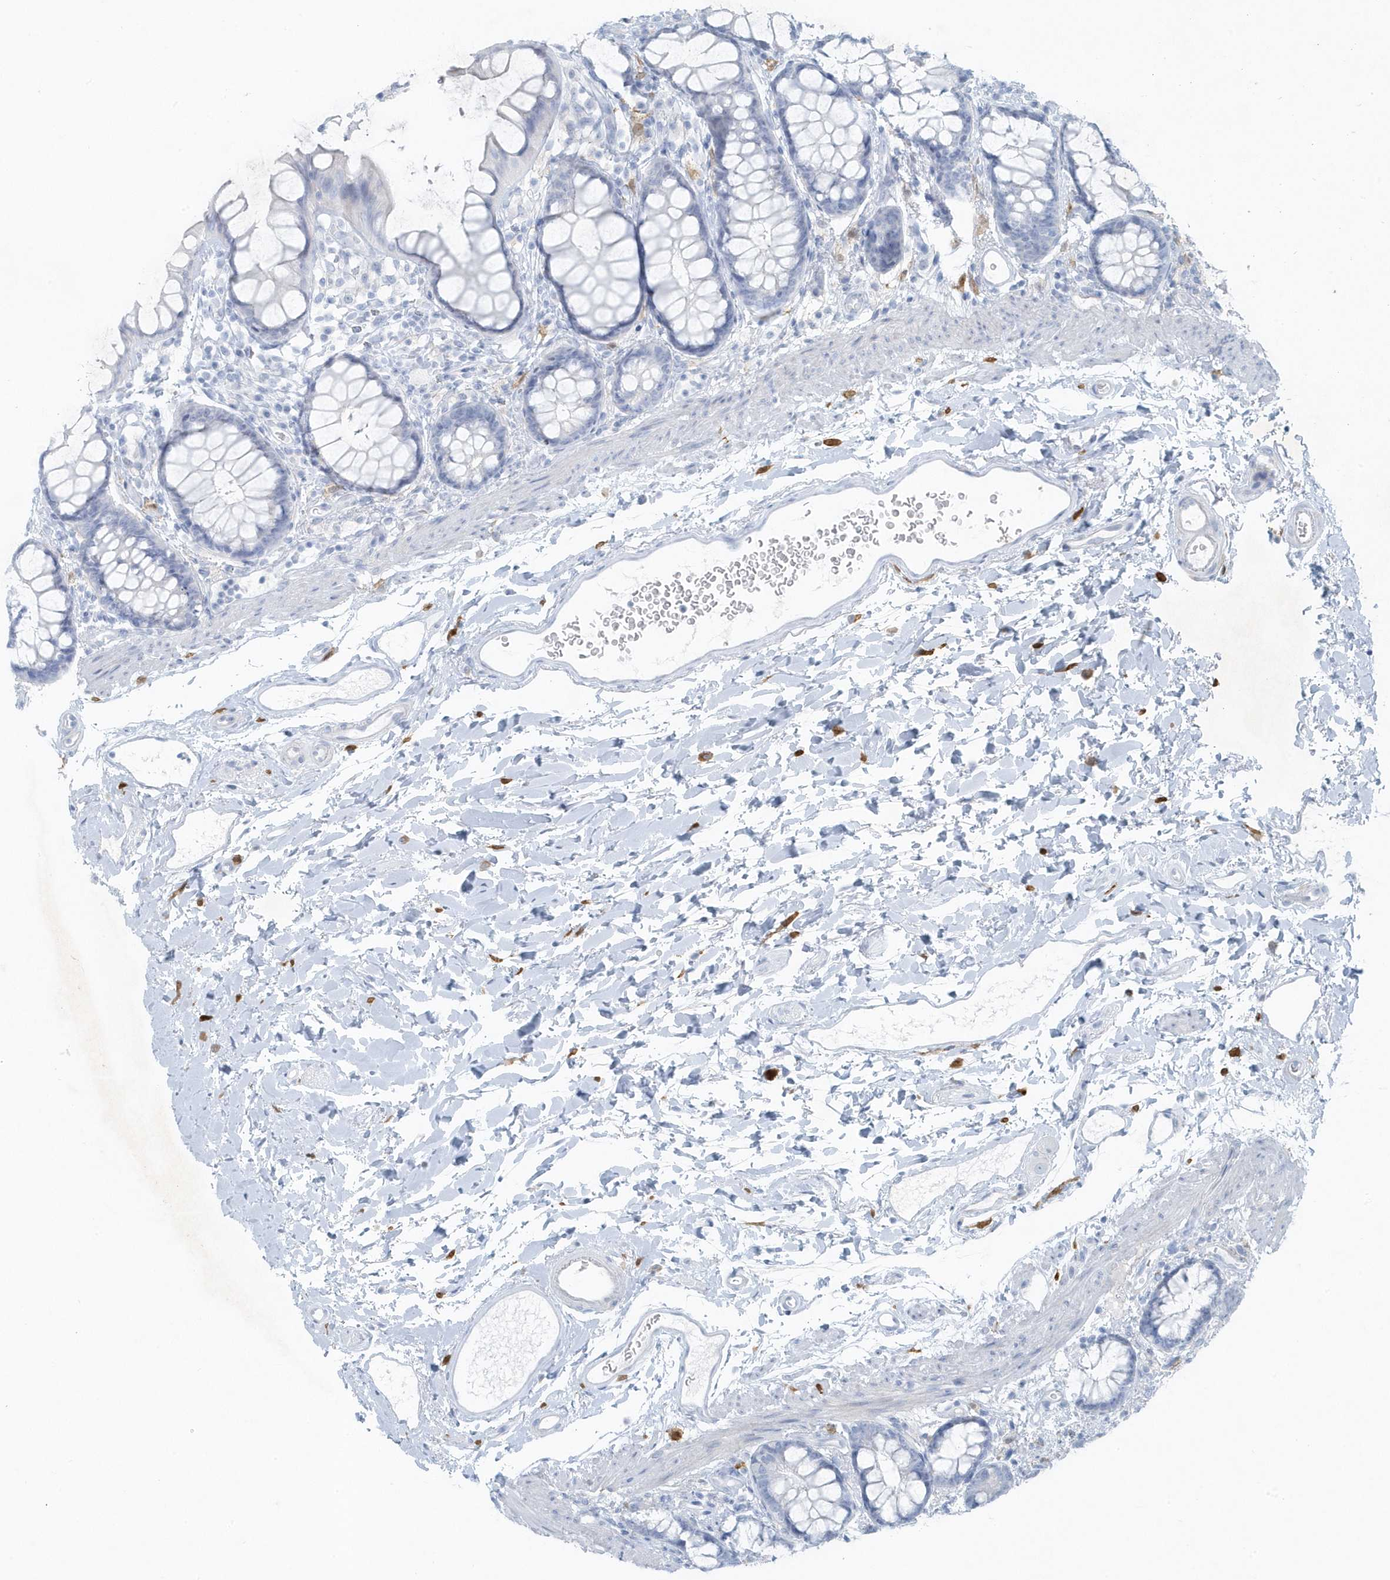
{"staining": {"intensity": "negative", "quantity": "none", "location": "none"}, "tissue": "rectum", "cell_type": "Glandular cells", "image_type": "normal", "snomed": [{"axis": "morphology", "description": "Normal tissue, NOS"}, {"axis": "topography", "description": "Rectum"}], "caption": "Immunohistochemistry photomicrograph of benign rectum: rectum stained with DAB reveals no significant protein positivity in glandular cells.", "gene": "FAM98A", "patient": {"sex": "female", "age": 65}}